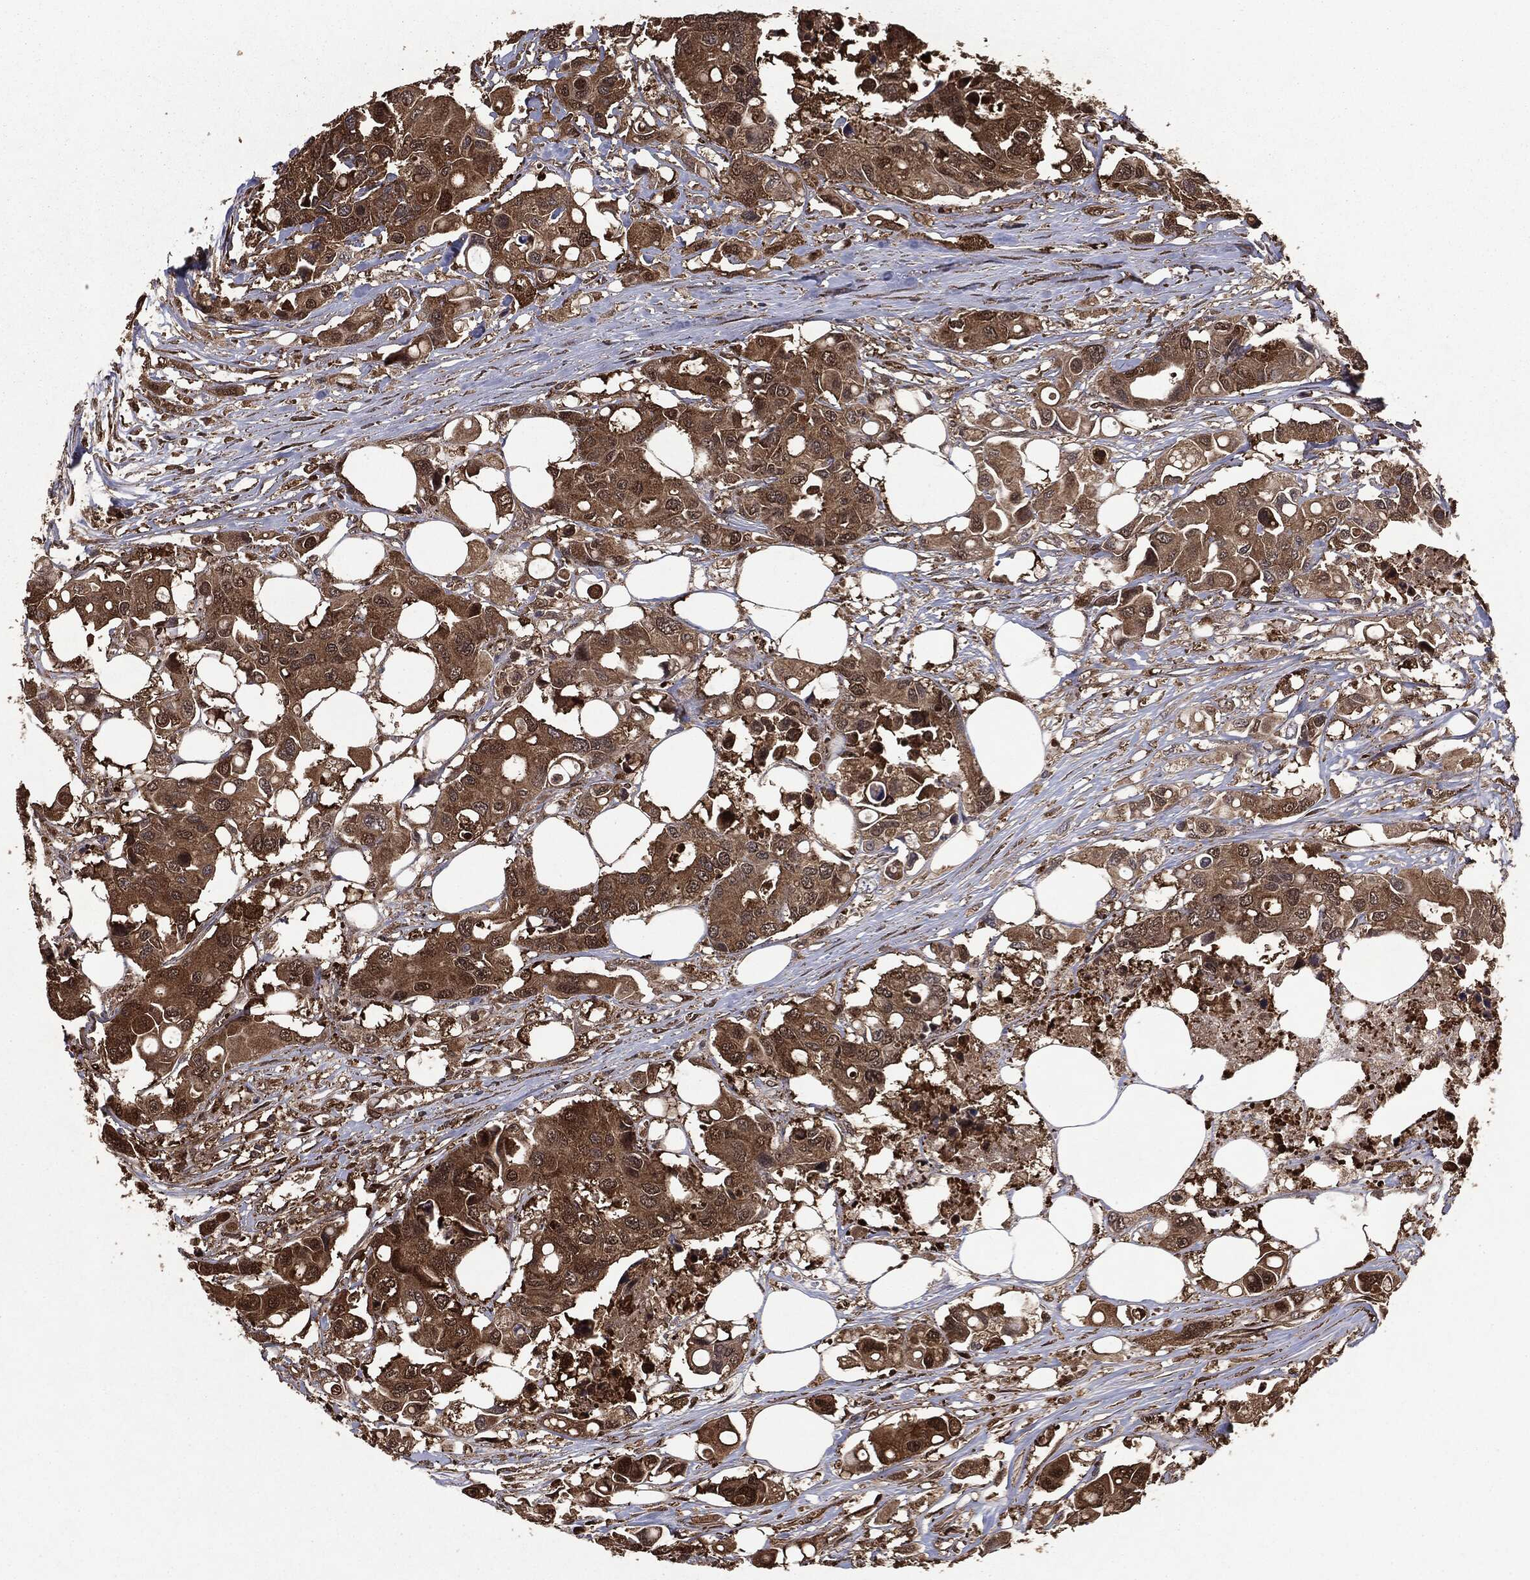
{"staining": {"intensity": "moderate", "quantity": ">75%", "location": "cytoplasmic/membranous"}, "tissue": "colorectal cancer", "cell_type": "Tumor cells", "image_type": "cancer", "snomed": [{"axis": "morphology", "description": "Adenocarcinoma, NOS"}, {"axis": "topography", "description": "Colon"}], "caption": "The immunohistochemical stain highlights moderate cytoplasmic/membranous expression in tumor cells of colorectal cancer tissue. (Brightfield microscopy of DAB IHC at high magnification).", "gene": "NME1", "patient": {"sex": "male", "age": 77}}